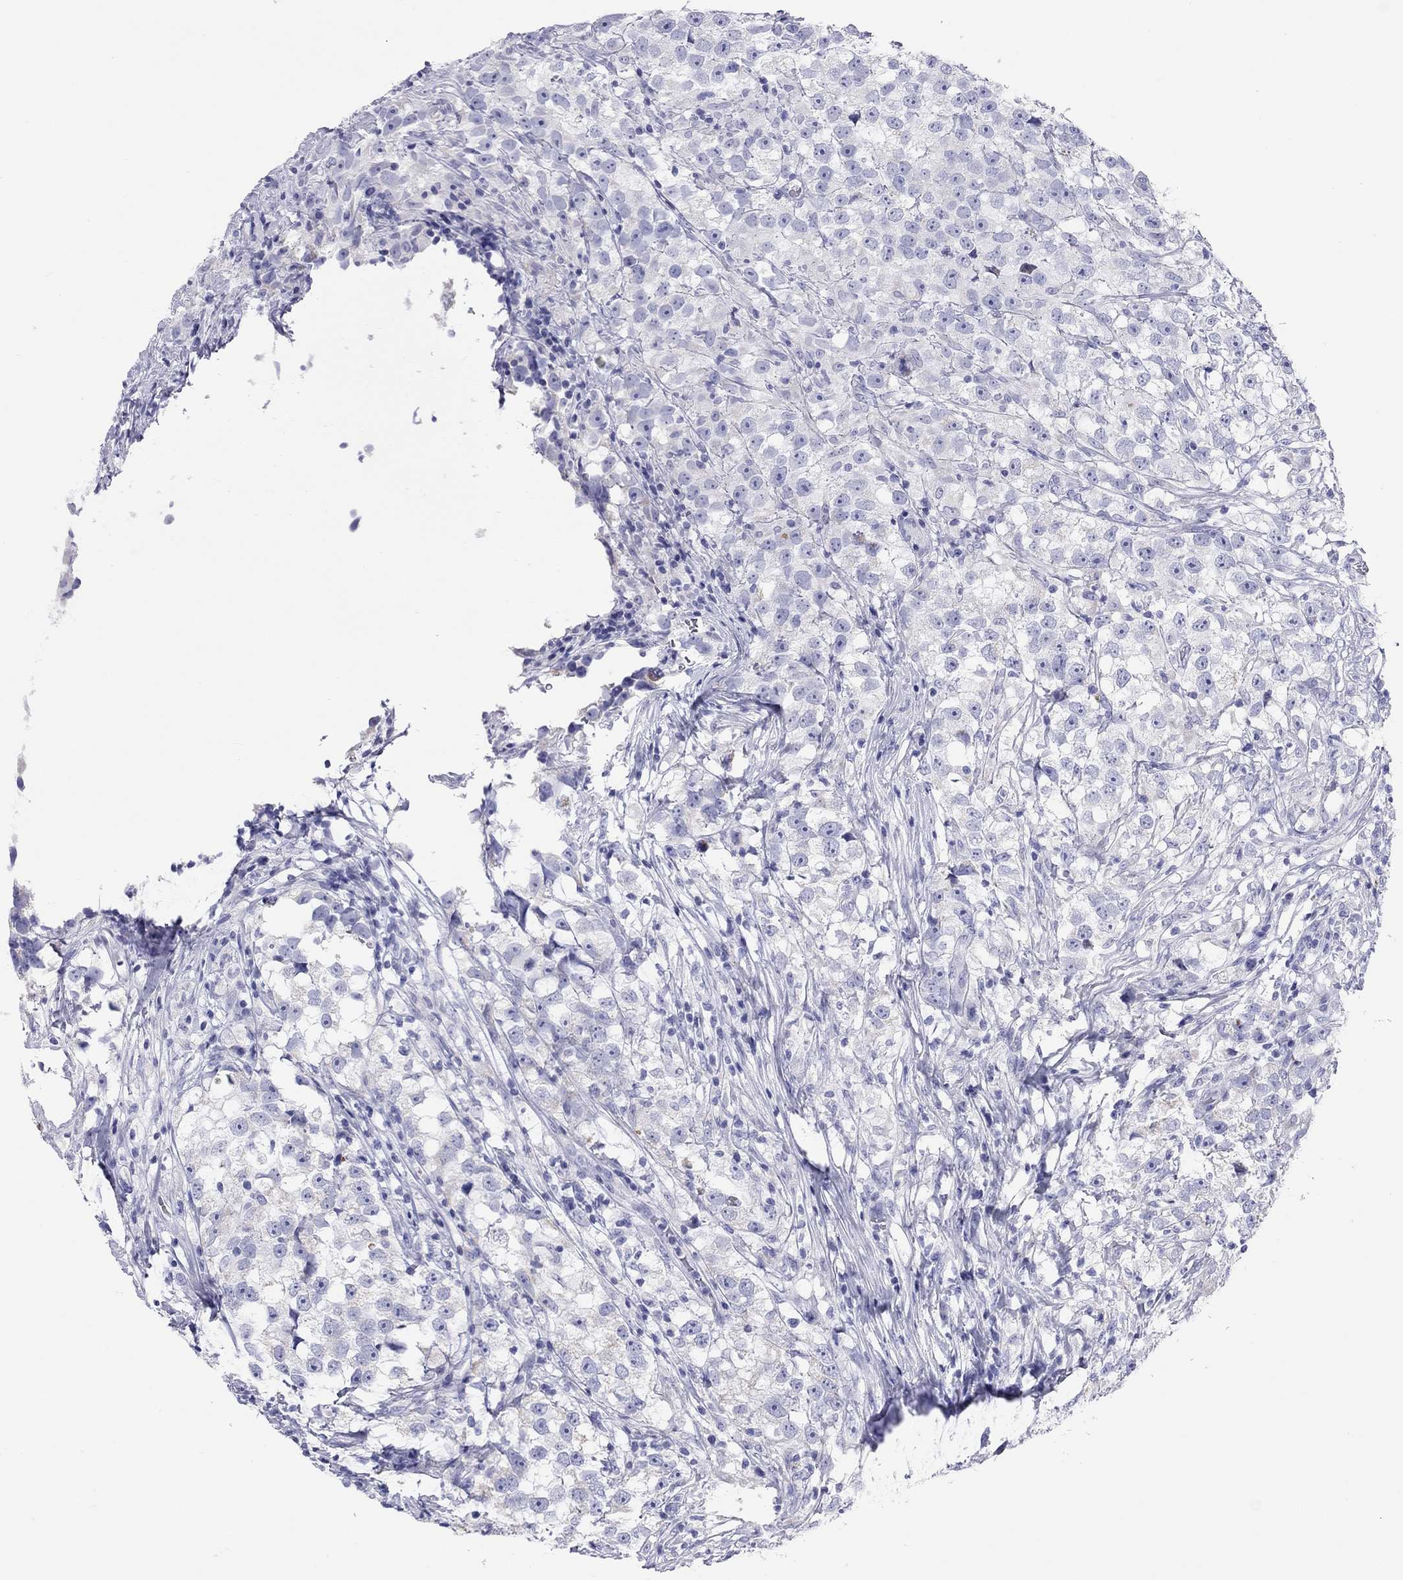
{"staining": {"intensity": "negative", "quantity": "none", "location": "none"}, "tissue": "testis cancer", "cell_type": "Tumor cells", "image_type": "cancer", "snomed": [{"axis": "morphology", "description": "Seminoma, NOS"}, {"axis": "topography", "description": "Testis"}], "caption": "Immunohistochemical staining of human seminoma (testis) reveals no significant staining in tumor cells.", "gene": "DPY19L2", "patient": {"sex": "male", "age": 46}}